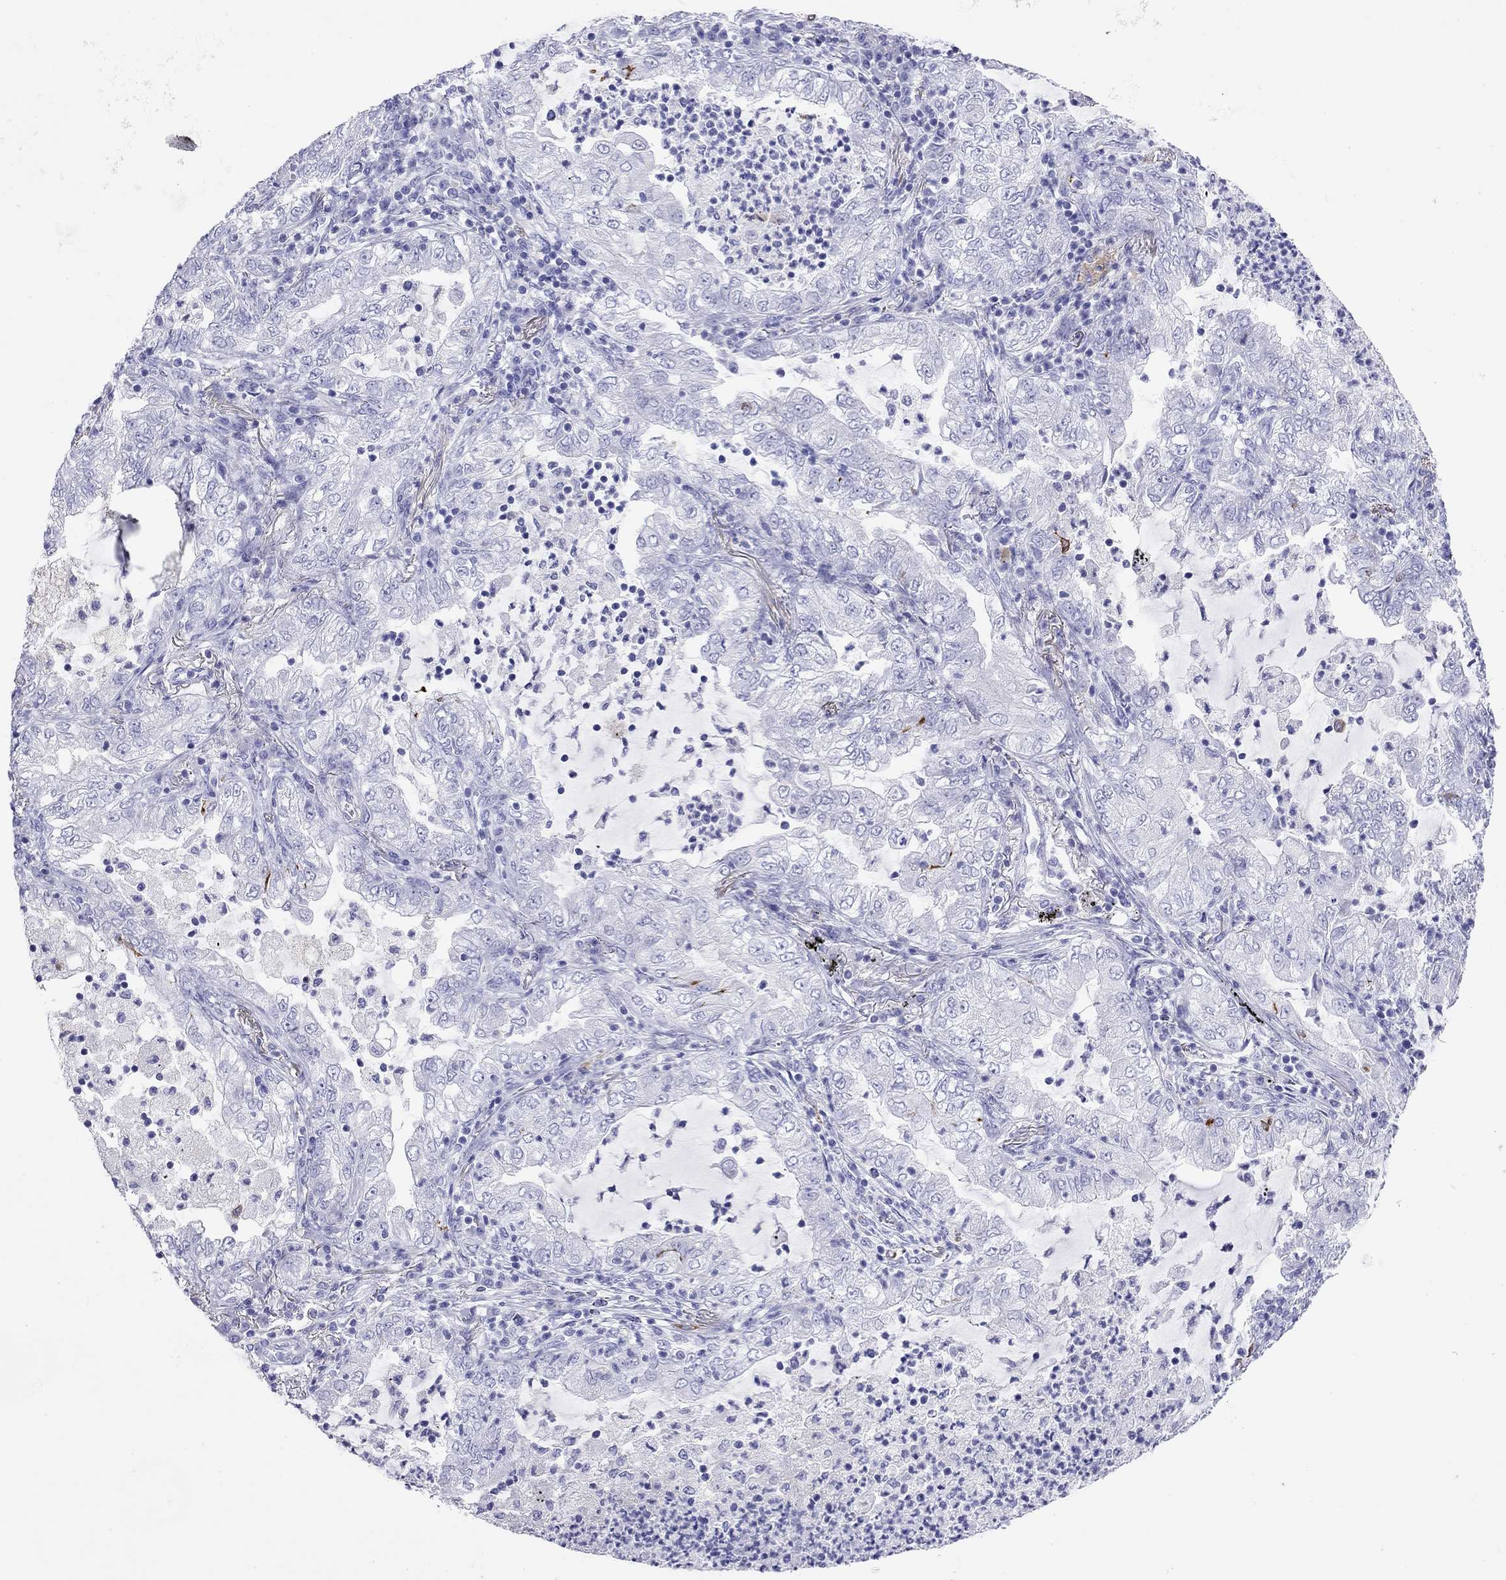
{"staining": {"intensity": "negative", "quantity": "none", "location": "none"}, "tissue": "lung cancer", "cell_type": "Tumor cells", "image_type": "cancer", "snomed": [{"axis": "morphology", "description": "Adenocarcinoma, NOS"}, {"axis": "topography", "description": "Lung"}], "caption": "This micrograph is of lung cancer (adenocarcinoma) stained with immunohistochemistry to label a protein in brown with the nuclei are counter-stained blue. There is no positivity in tumor cells.", "gene": "HLA-DQB2", "patient": {"sex": "female", "age": 73}}